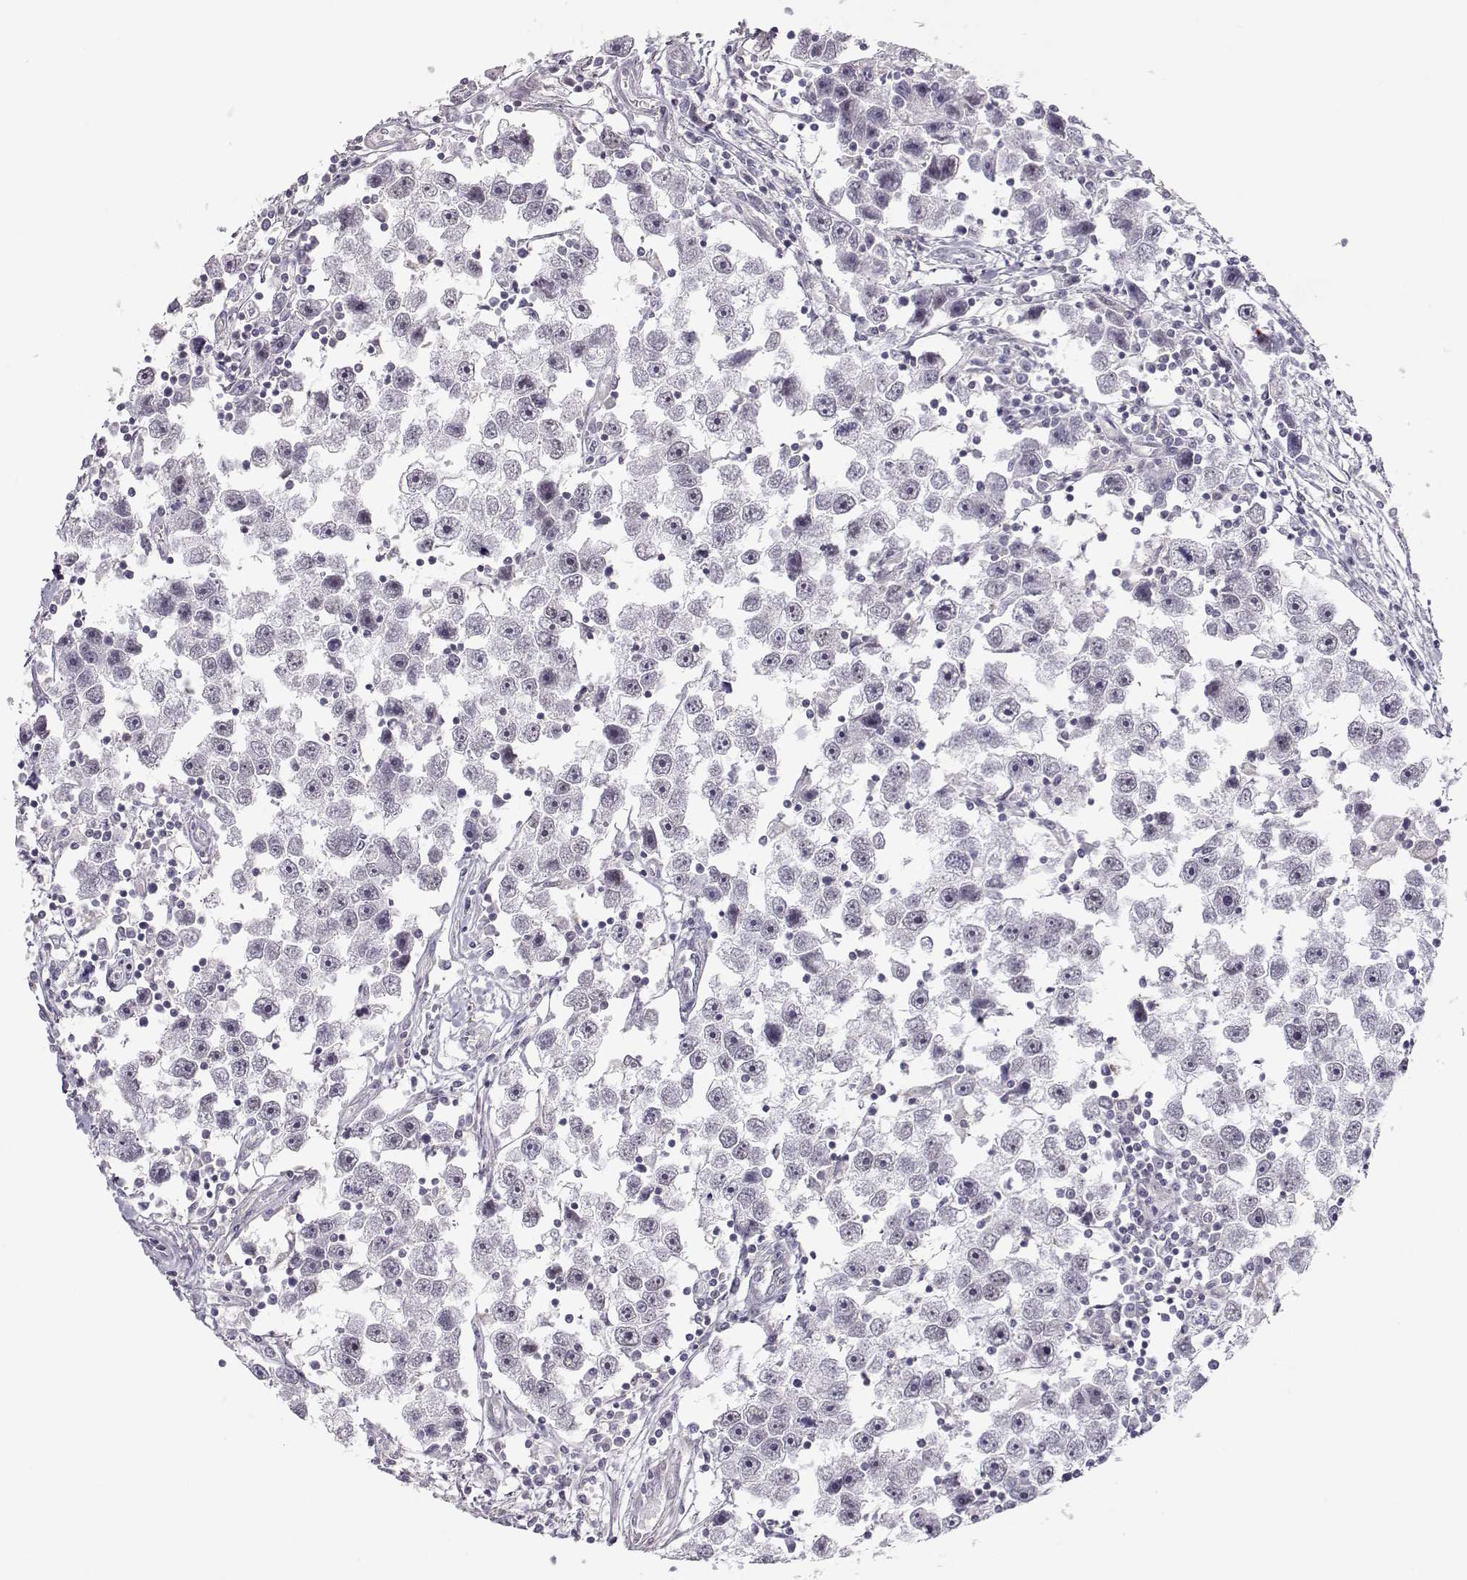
{"staining": {"intensity": "negative", "quantity": "none", "location": "none"}, "tissue": "testis cancer", "cell_type": "Tumor cells", "image_type": "cancer", "snomed": [{"axis": "morphology", "description": "Seminoma, NOS"}, {"axis": "topography", "description": "Testis"}], "caption": "IHC image of human seminoma (testis) stained for a protein (brown), which shows no expression in tumor cells.", "gene": "TEPP", "patient": {"sex": "male", "age": 30}}